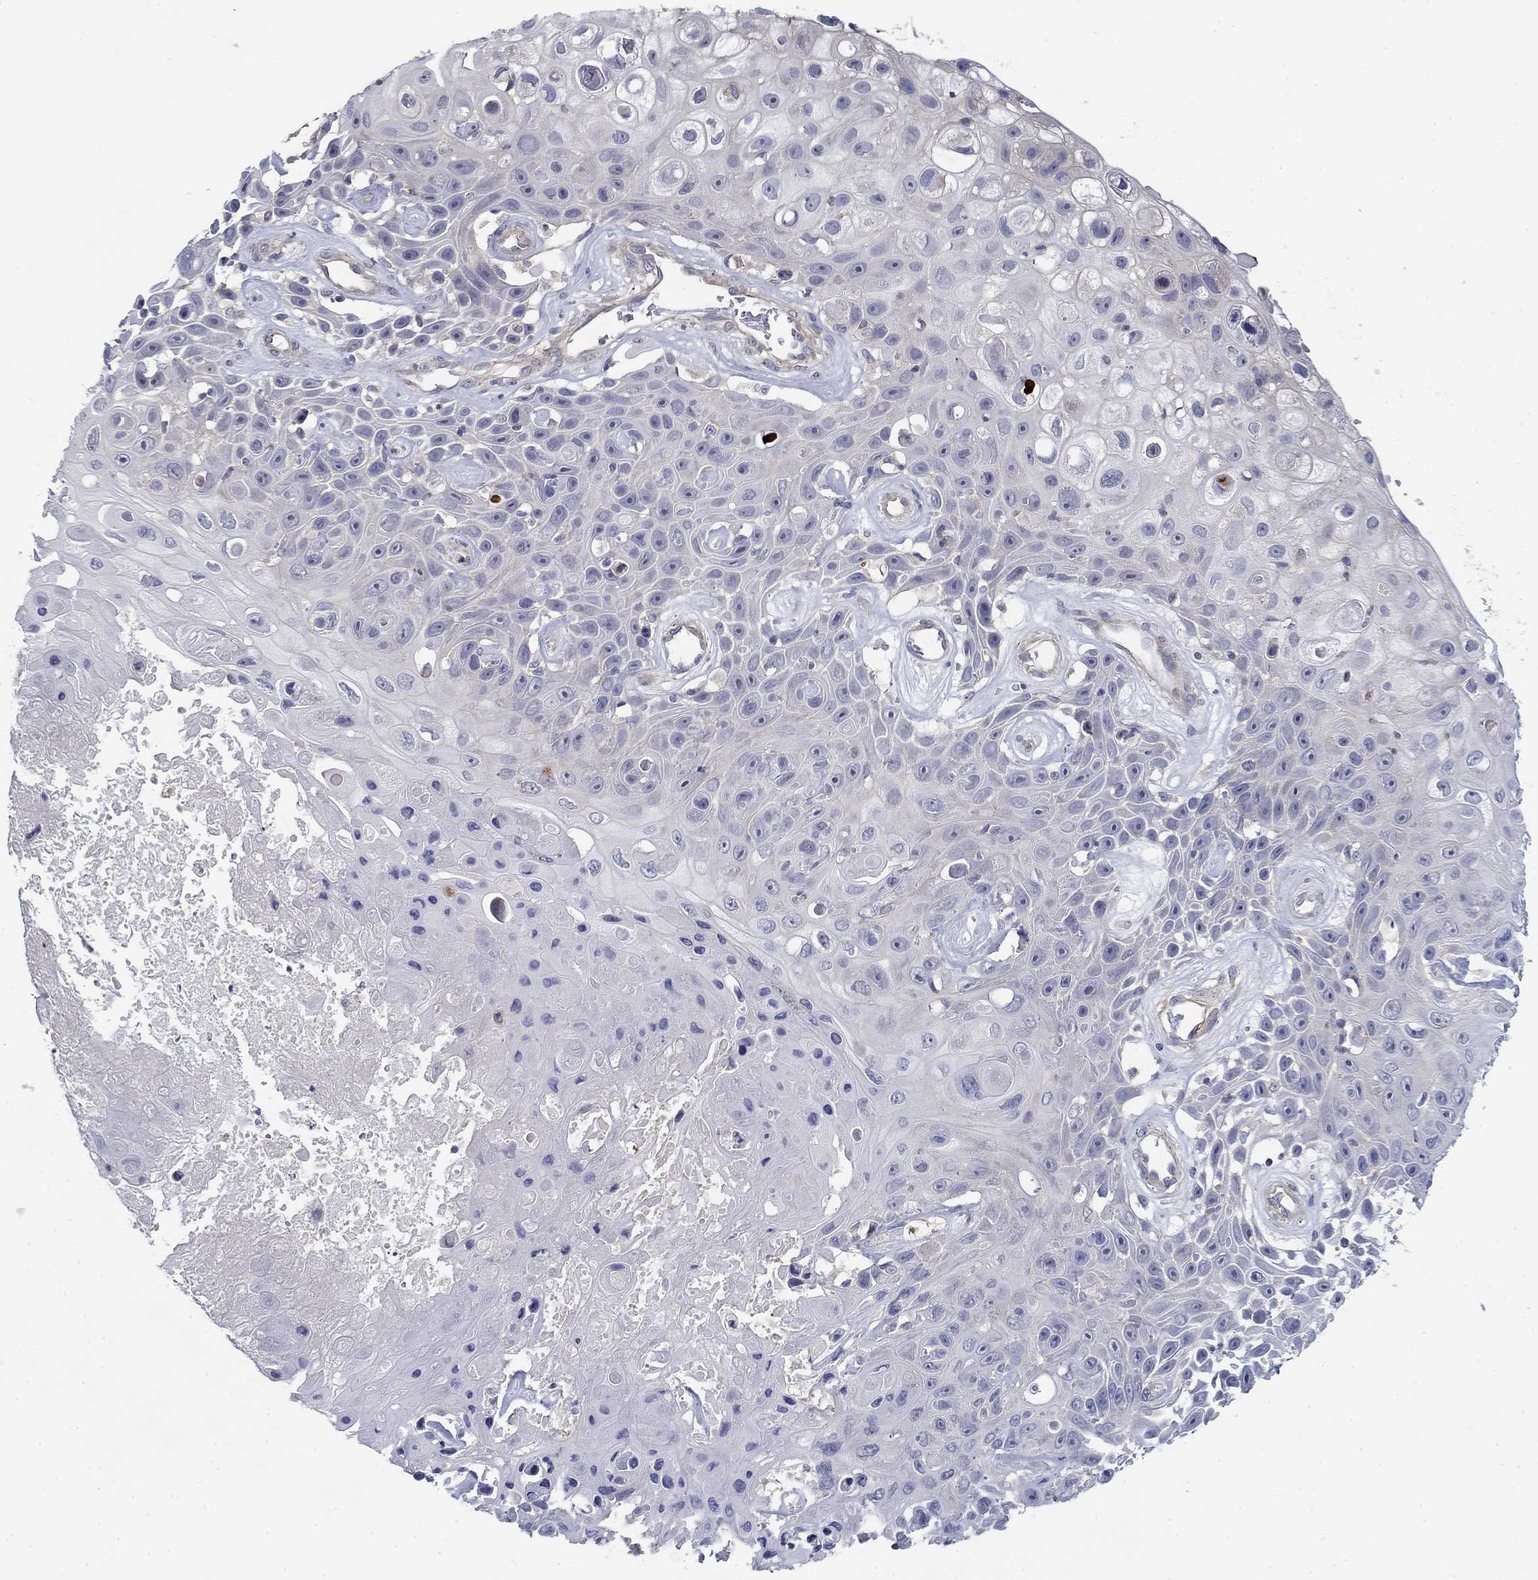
{"staining": {"intensity": "negative", "quantity": "none", "location": "none"}, "tissue": "skin cancer", "cell_type": "Tumor cells", "image_type": "cancer", "snomed": [{"axis": "morphology", "description": "Squamous cell carcinoma, NOS"}, {"axis": "topography", "description": "Skin"}], "caption": "Immunohistochemistry (IHC) photomicrograph of human skin cancer stained for a protein (brown), which displays no staining in tumor cells.", "gene": "GRK7", "patient": {"sex": "male", "age": 82}}